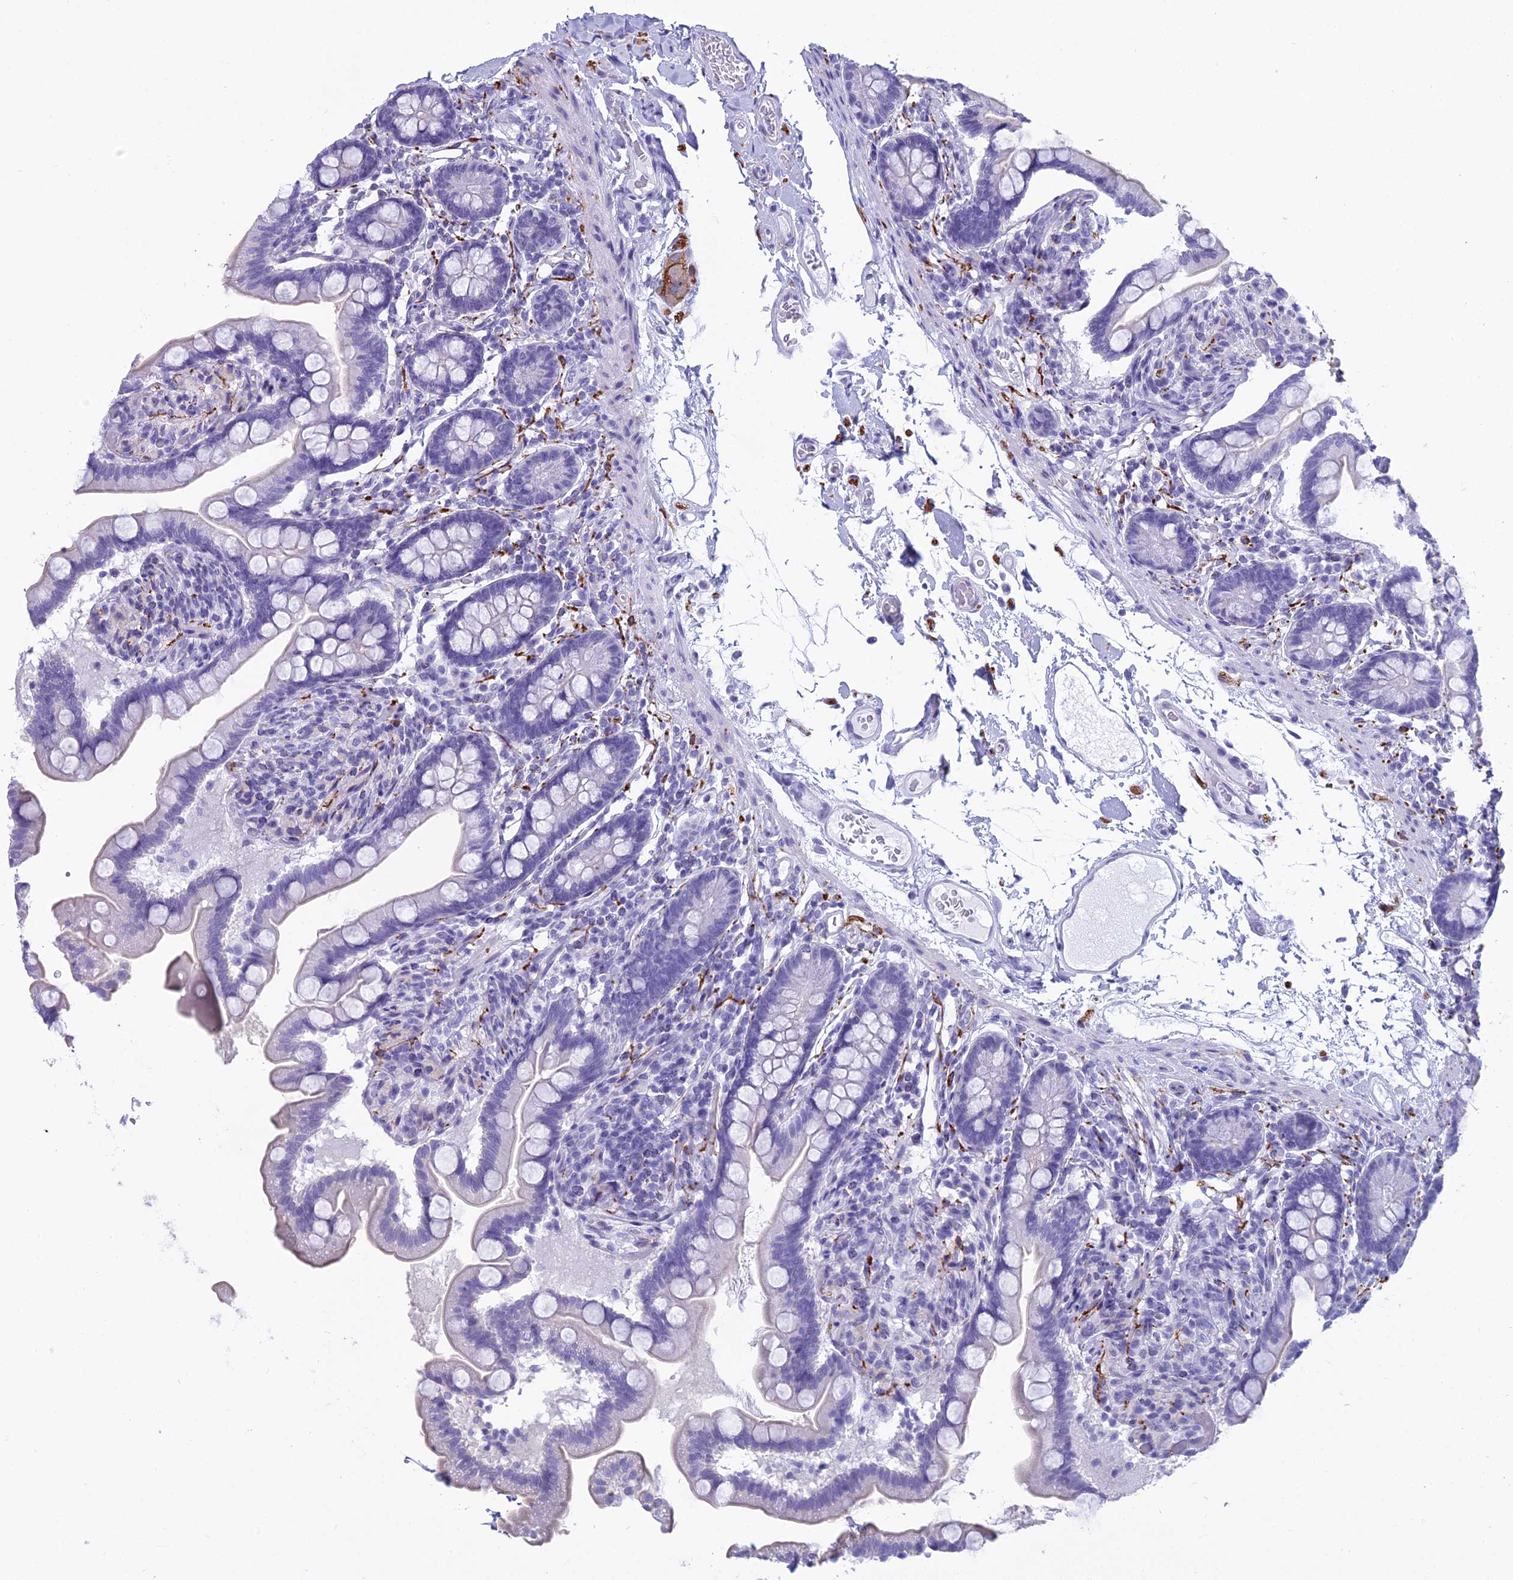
{"staining": {"intensity": "weak", "quantity": "<25%", "location": "cytoplasmic/membranous"}, "tissue": "small intestine", "cell_type": "Glandular cells", "image_type": "normal", "snomed": [{"axis": "morphology", "description": "Normal tissue, NOS"}, {"axis": "topography", "description": "Small intestine"}], "caption": "Glandular cells show no significant positivity in normal small intestine. The staining is performed using DAB (3,3'-diaminobenzidine) brown chromogen with nuclei counter-stained in using hematoxylin.", "gene": "MAP6", "patient": {"sex": "female", "age": 64}}